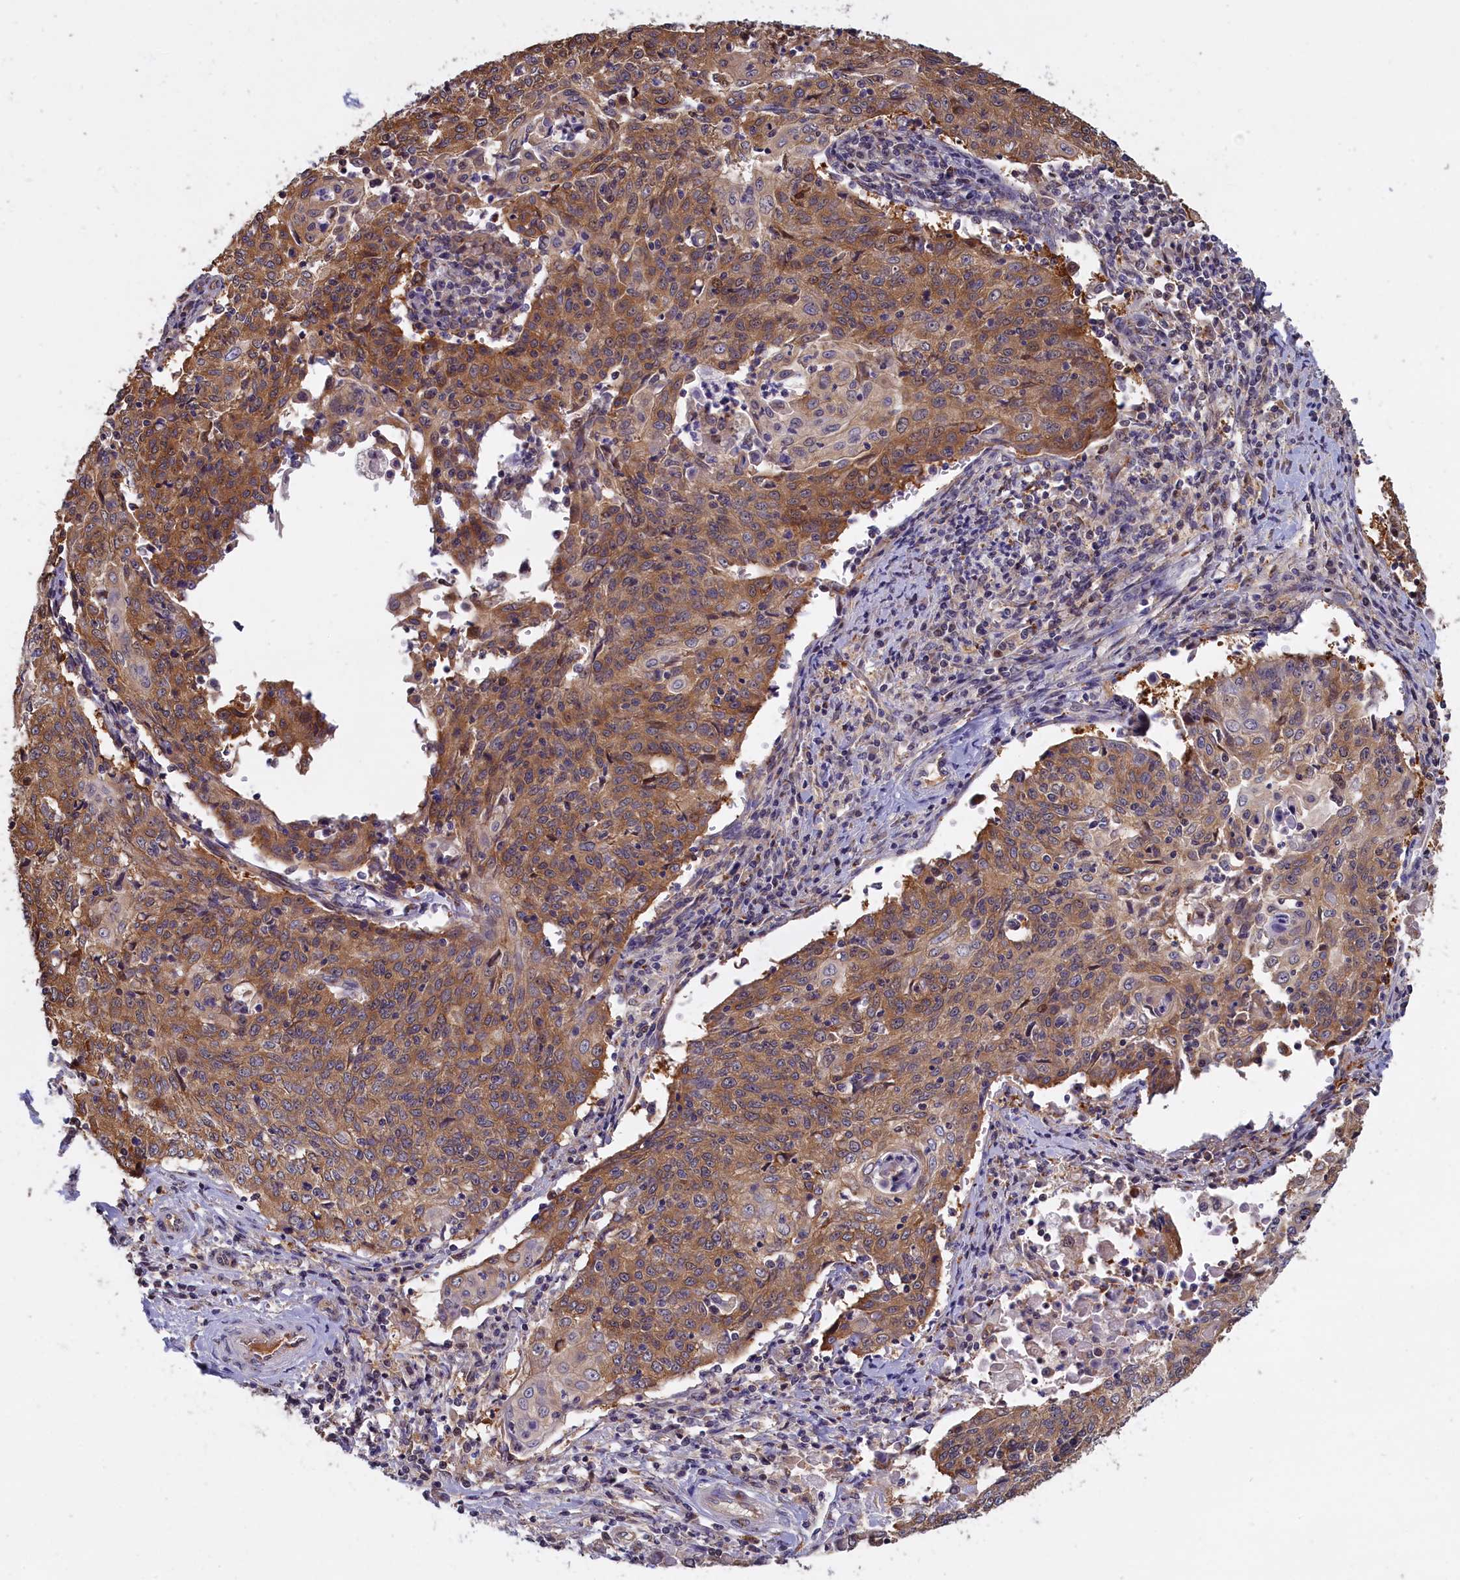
{"staining": {"intensity": "moderate", "quantity": ">75%", "location": "cytoplasmic/membranous"}, "tissue": "cervical cancer", "cell_type": "Tumor cells", "image_type": "cancer", "snomed": [{"axis": "morphology", "description": "Squamous cell carcinoma, NOS"}, {"axis": "topography", "description": "Cervix"}], "caption": "Tumor cells display medium levels of moderate cytoplasmic/membranous expression in approximately >75% of cells in human squamous cell carcinoma (cervical). (Brightfield microscopy of DAB IHC at high magnification).", "gene": "ABCC8", "patient": {"sex": "female", "age": 48}}